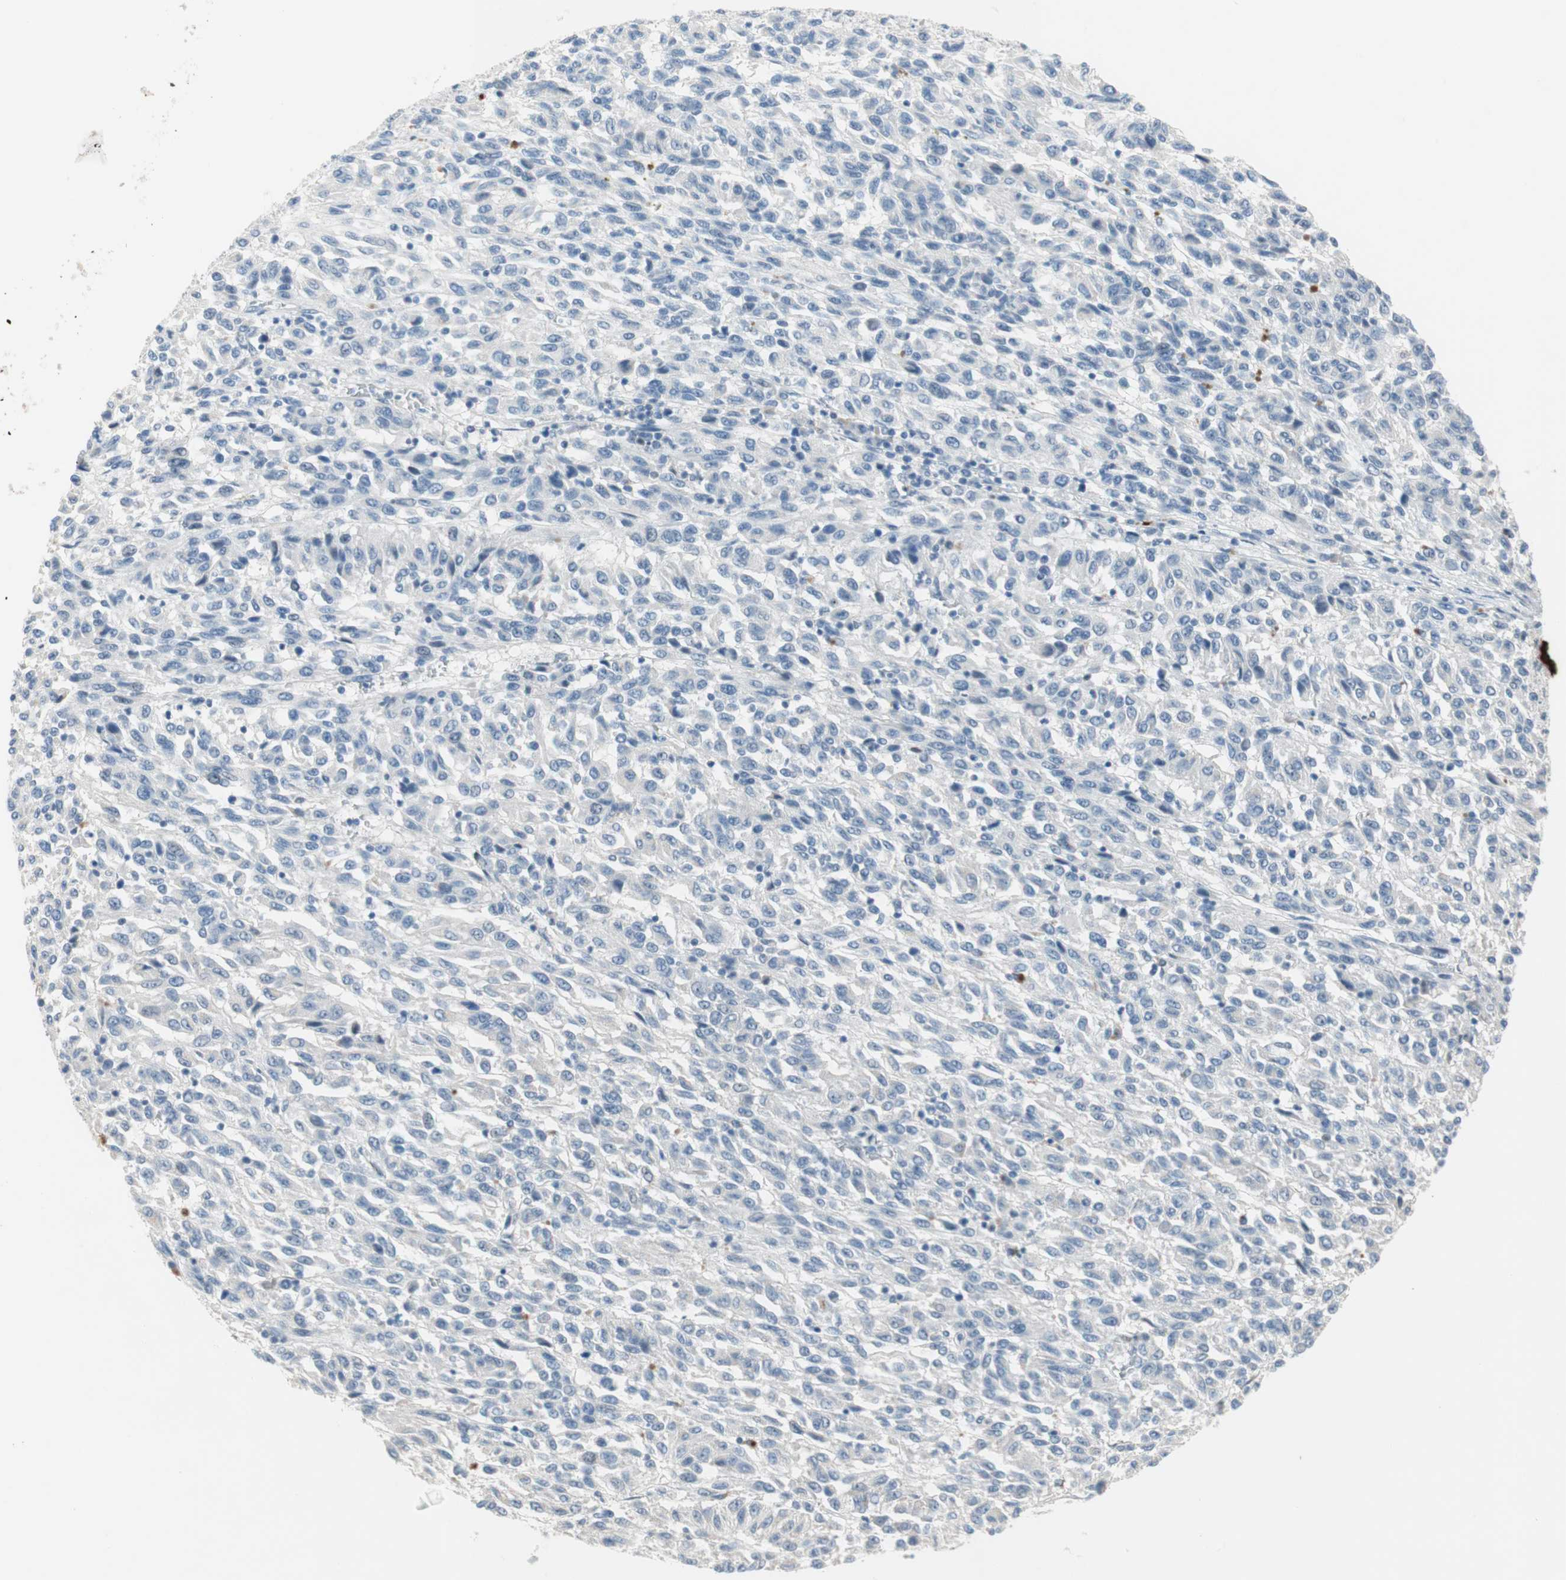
{"staining": {"intensity": "negative", "quantity": "none", "location": "none"}, "tissue": "melanoma", "cell_type": "Tumor cells", "image_type": "cancer", "snomed": [{"axis": "morphology", "description": "Malignant melanoma, Metastatic site"}, {"axis": "topography", "description": "Lung"}], "caption": "Protein analysis of malignant melanoma (metastatic site) displays no significant expression in tumor cells.", "gene": "PDZK1", "patient": {"sex": "male", "age": 64}}